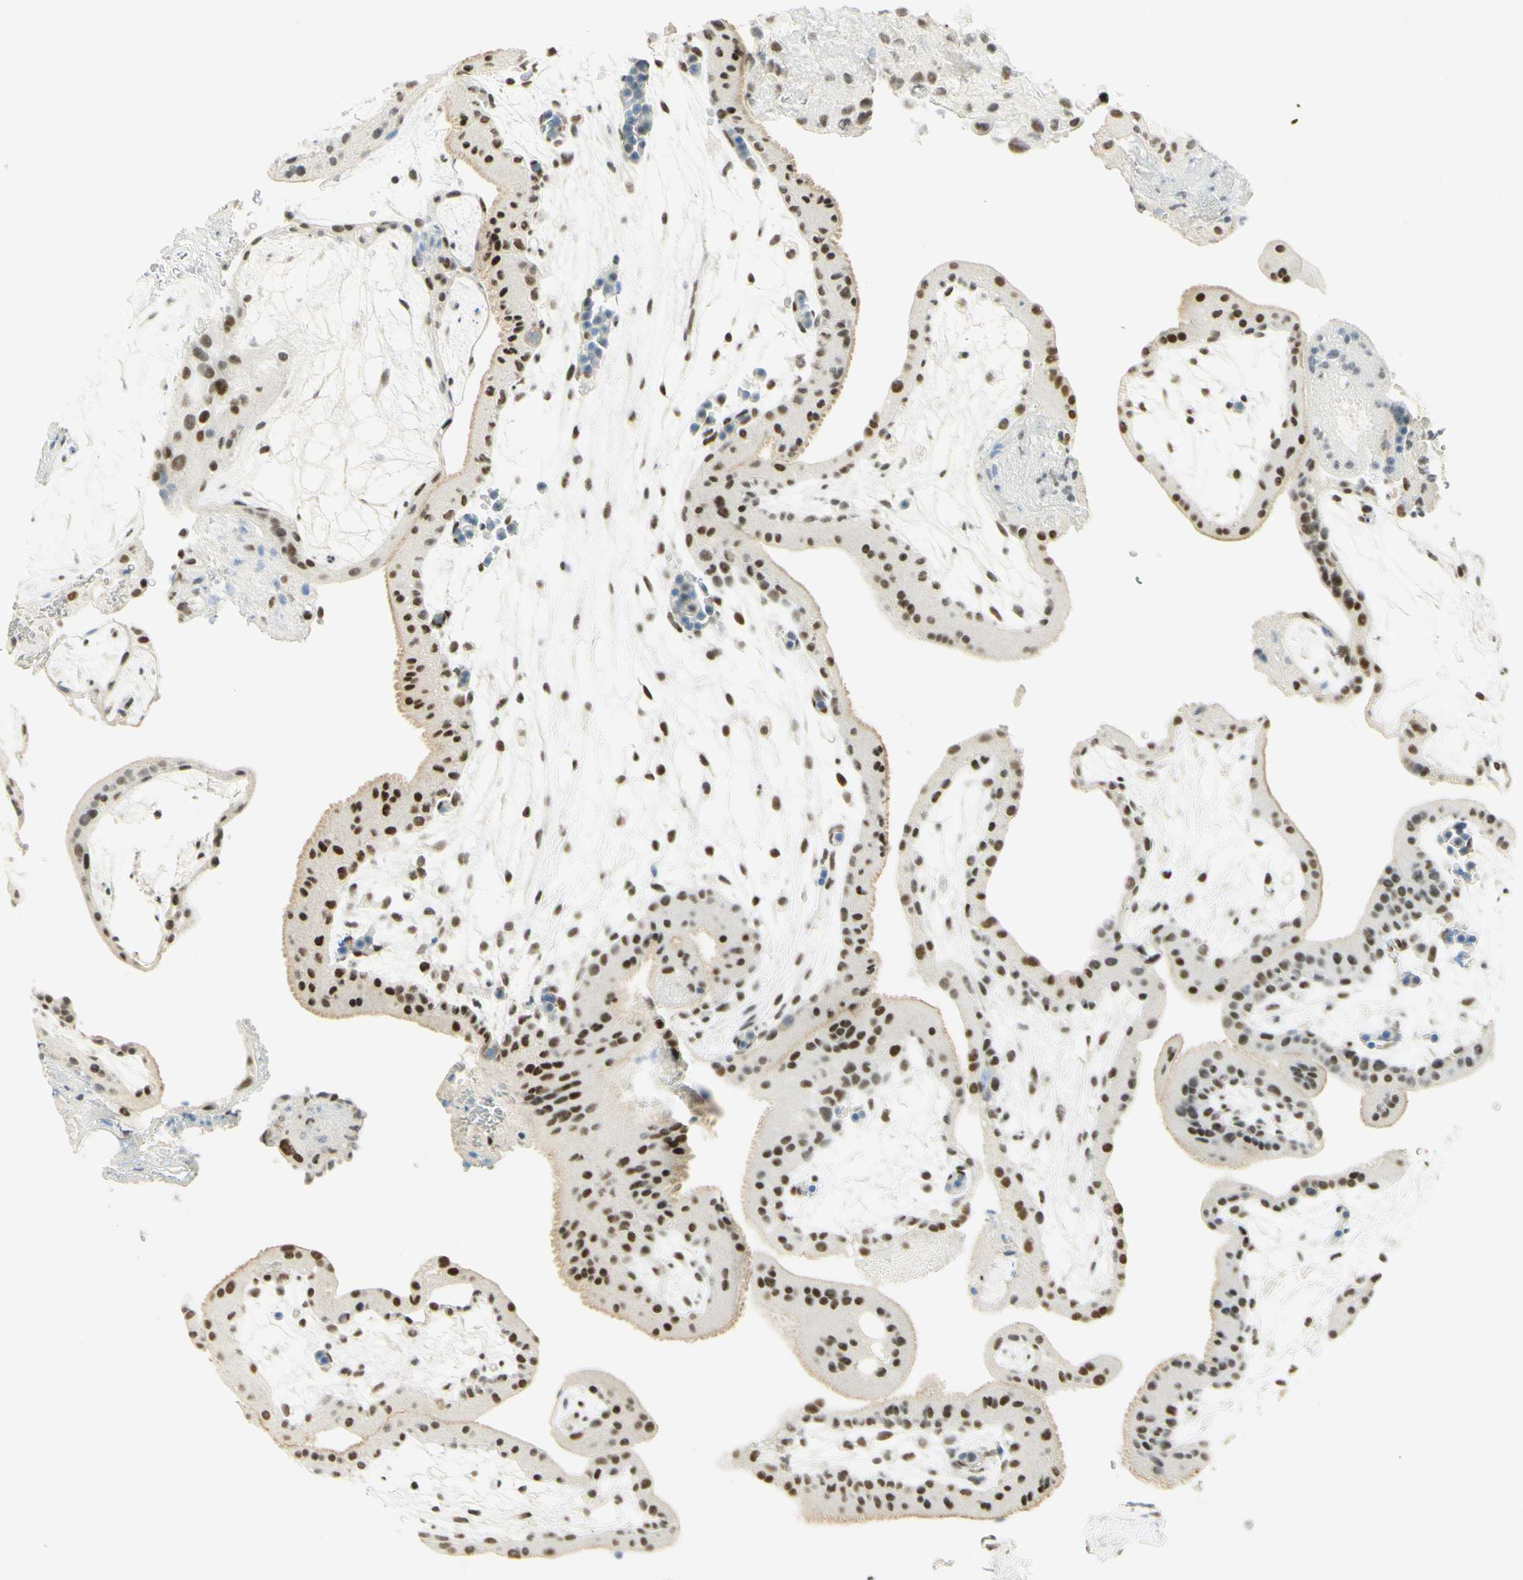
{"staining": {"intensity": "strong", "quantity": ">75%", "location": "nuclear"}, "tissue": "placenta", "cell_type": "Trophoblastic cells", "image_type": "normal", "snomed": [{"axis": "morphology", "description": "Normal tissue, NOS"}, {"axis": "topography", "description": "Placenta"}], "caption": "Protein positivity by immunohistochemistry (IHC) reveals strong nuclear staining in approximately >75% of trophoblastic cells in benign placenta. The protein of interest is stained brown, and the nuclei are stained in blue (DAB IHC with brightfield microscopy, high magnification).", "gene": "PMS2", "patient": {"sex": "female", "age": 19}}